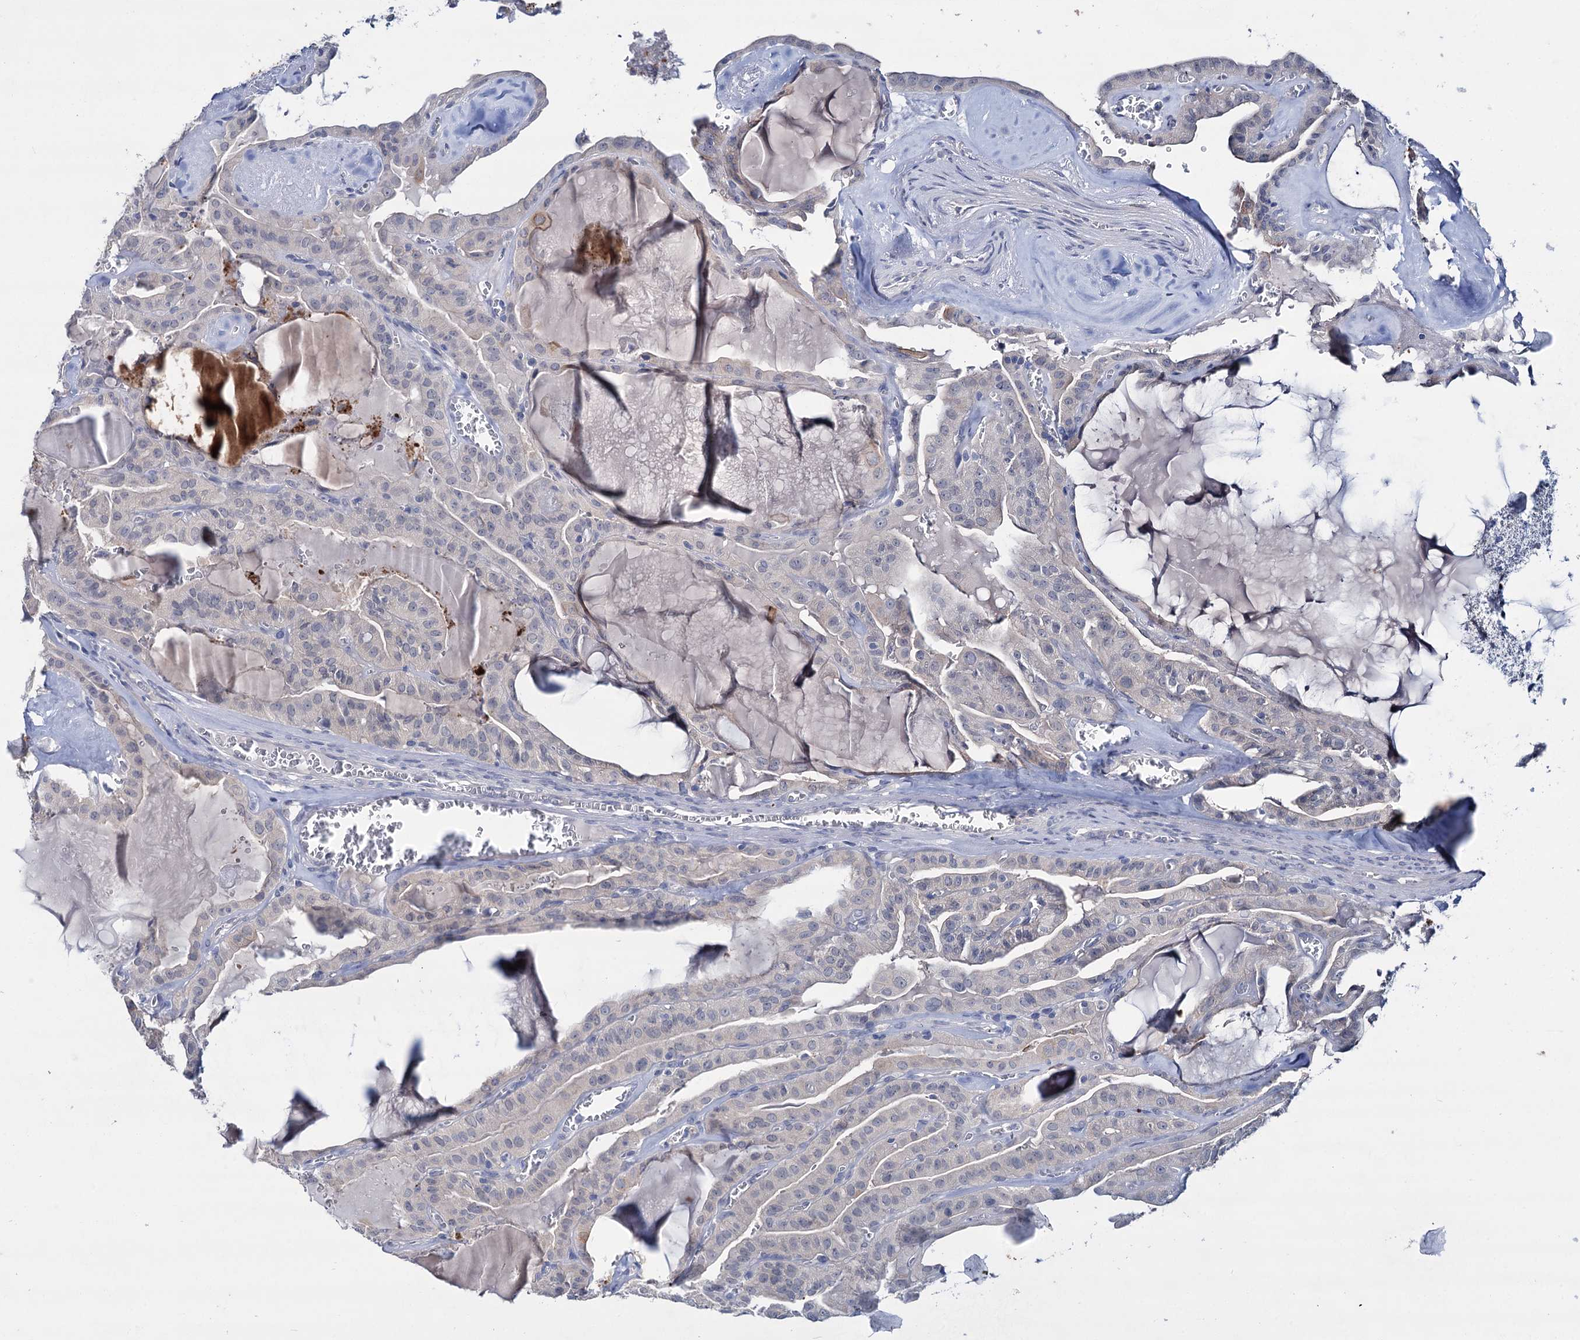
{"staining": {"intensity": "negative", "quantity": "none", "location": "none"}, "tissue": "thyroid cancer", "cell_type": "Tumor cells", "image_type": "cancer", "snomed": [{"axis": "morphology", "description": "Papillary adenocarcinoma, NOS"}, {"axis": "topography", "description": "Thyroid gland"}], "caption": "High power microscopy photomicrograph of an IHC image of thyroid cancer (papillary adenocarcinoma), revealing no significant staining in tumor cells.", "gene": "LYZL4", "patient": {"sex": "male", "age": 52}}